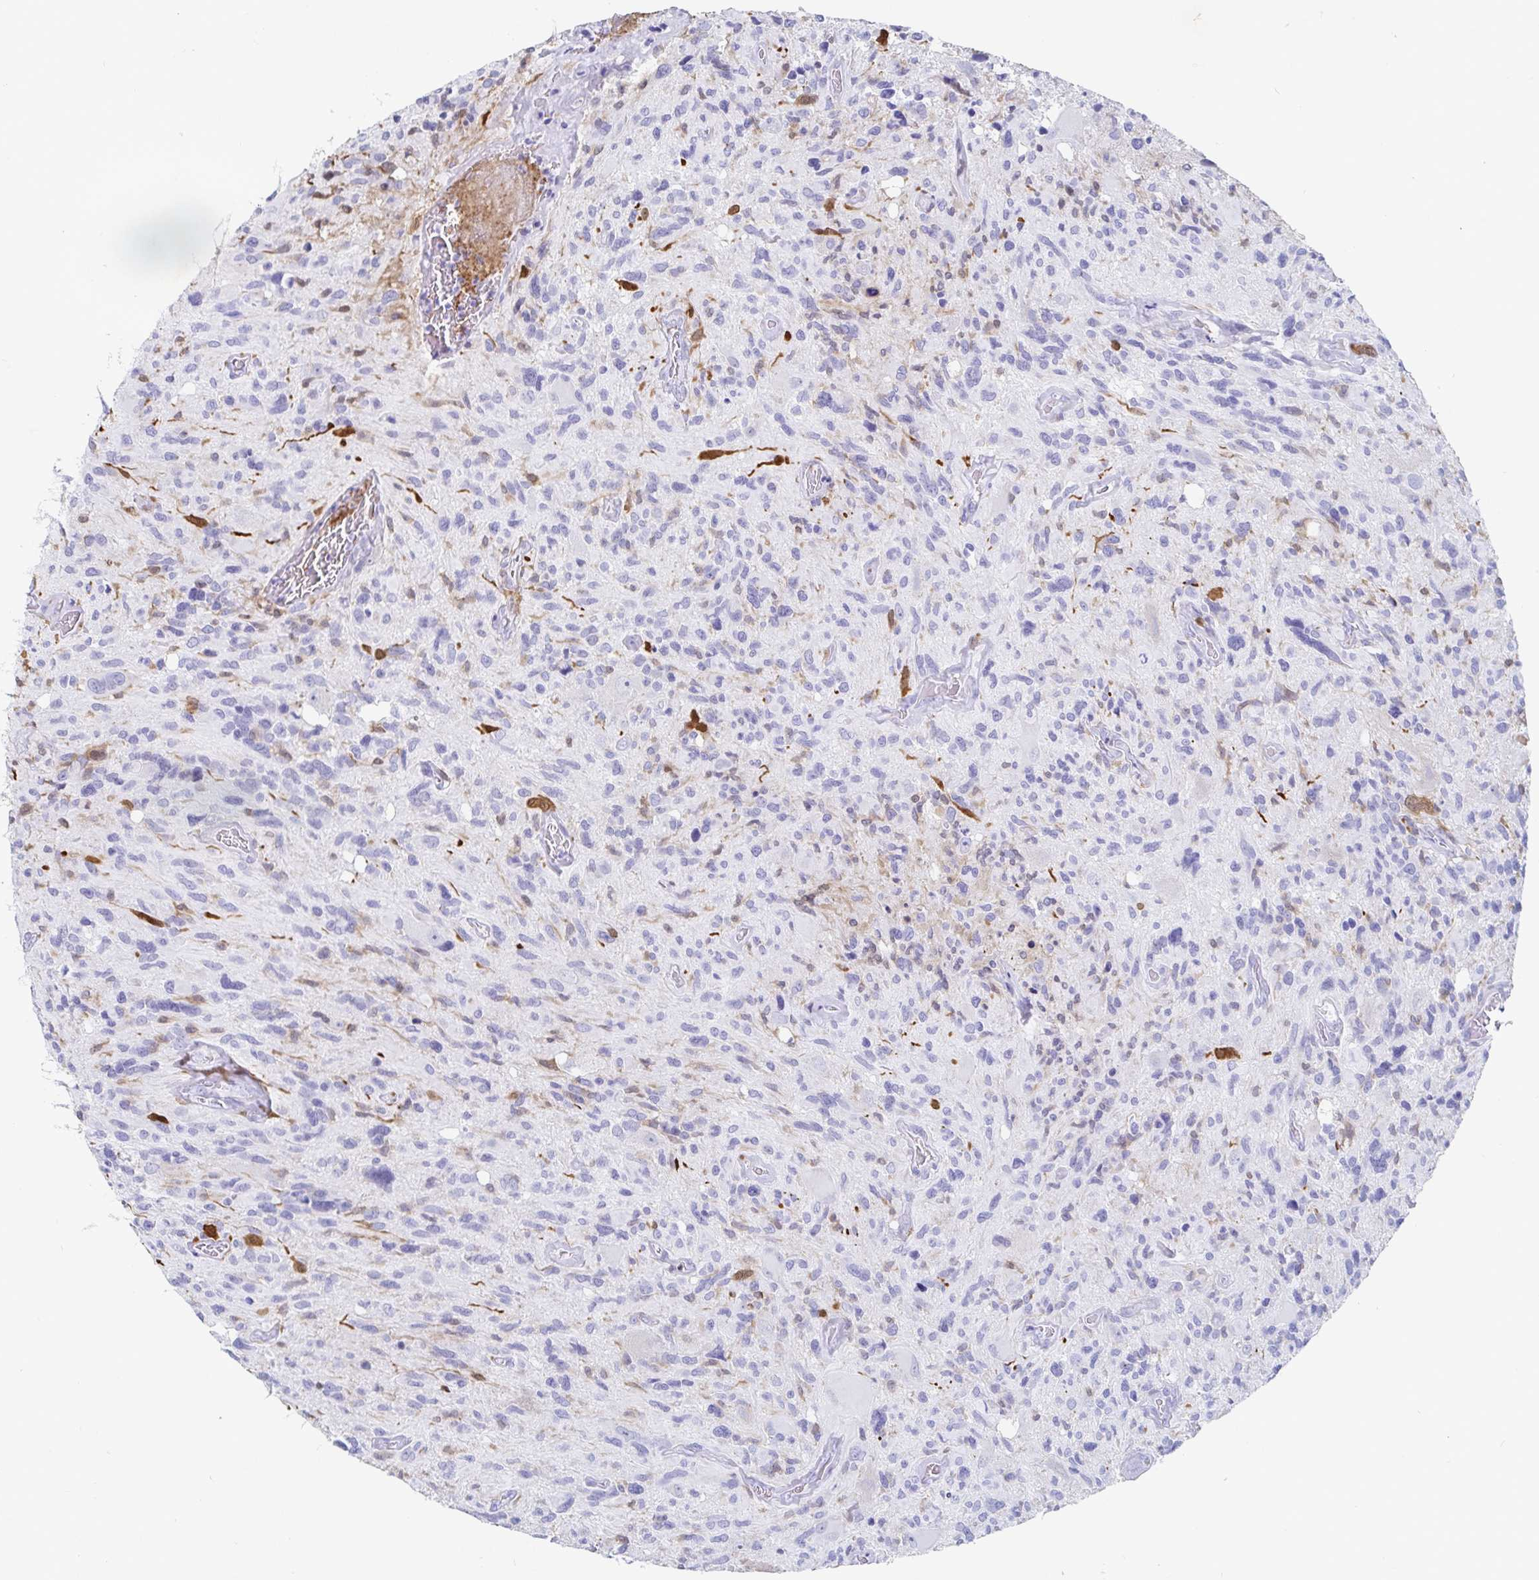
{"staining": {"intensity": "negative", "quantity": "none", "location": "none"}, "tissue": "glioma", "cell_type": "Tumor cells", "image_type": "cancer", "snomed": [{"axis": "morphology", "description": "Glioma, malignant, High grade"}, {"axis": "topography", "description": "Brain"}], "caption": "DAB immunohistochemical staining of human glioma shows no significant staining in tumor cells.", "gene": "OR2A4", "patient": {"sex": "male", "age": 49}}